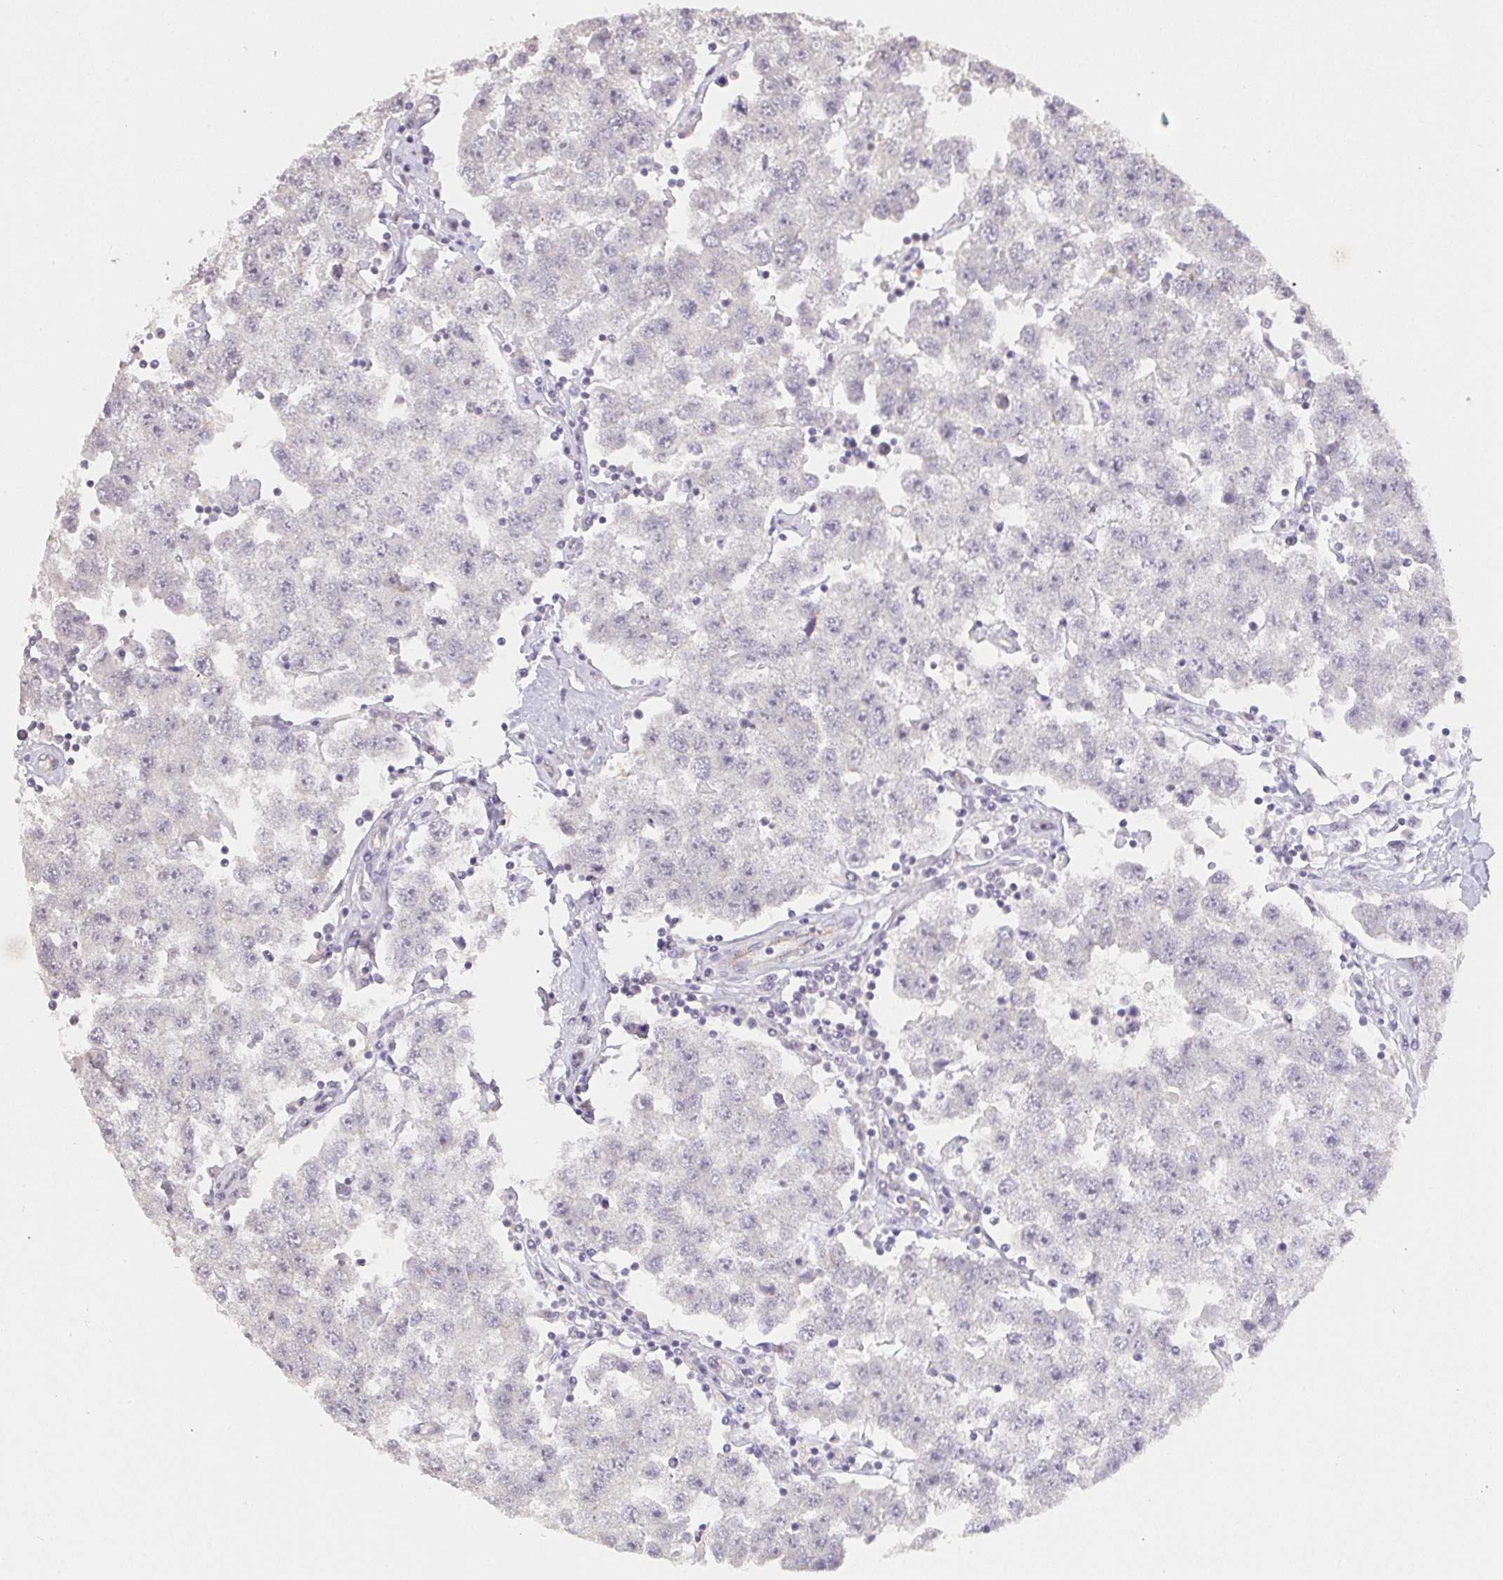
{"staining": {"intensity": "negative", "quantity": "none", "location": "none"}, "tissue": "testis cancer", "cell_type": "Tumor cells", "image_type": "cancer", "snomed": [{"axis": "morphology", "description": "Seminoma, NOS"}, {"axis": "topography", "description": "Testis"}], "caption": "Immunohistochemistry image of human testis cancer stained for a protein (brown), which shows no expression in tumor cells. The staining is performed using DAB brown chromogen with nuclei counter-stained in using hematoxylin.", "gene": "TMEM219", "patient": {"sex": "male", "age": 34}}